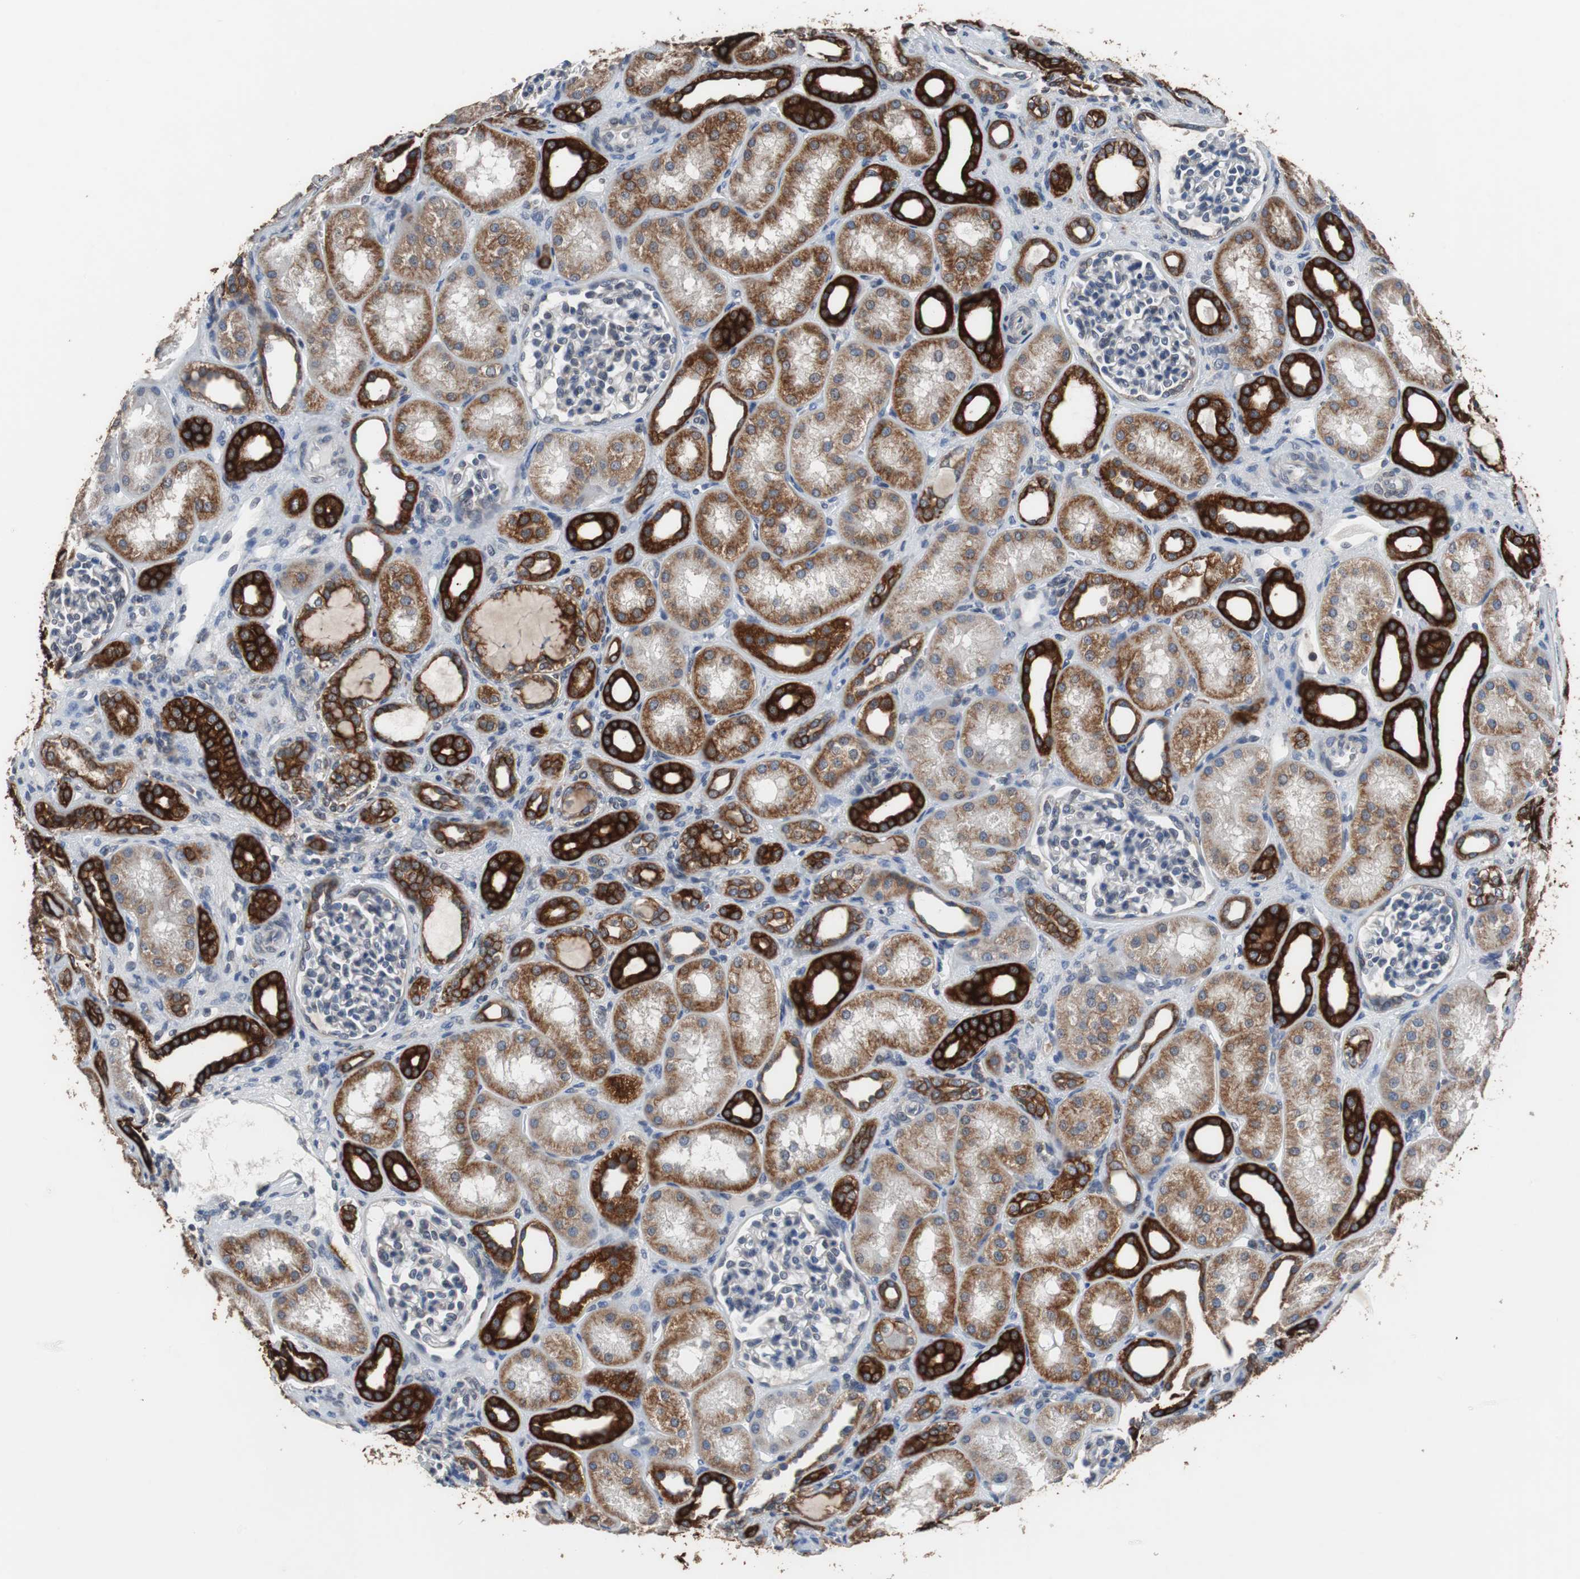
{"staining": {"intensity": "negative", "quantity": "none", "location": "none"}, "tissue": "kidney", "cell_type": "Cells in glomeruli", "image_type": "normal", "snomed": [{"axis": "morphology", "description": "Normal tissue, NOS"}, {"axis": "topography", "description": "Kidney"}], "caption": "Cells in glomeruli show no significant protein expression in normal kidney. (Brightfield microscopy of DAB (3,3'-diaminobenzidine) immunohistochemistry (IHC) at high magnification).", "gene": "USP10", "patient": {"sex": "male", "age": 7}}